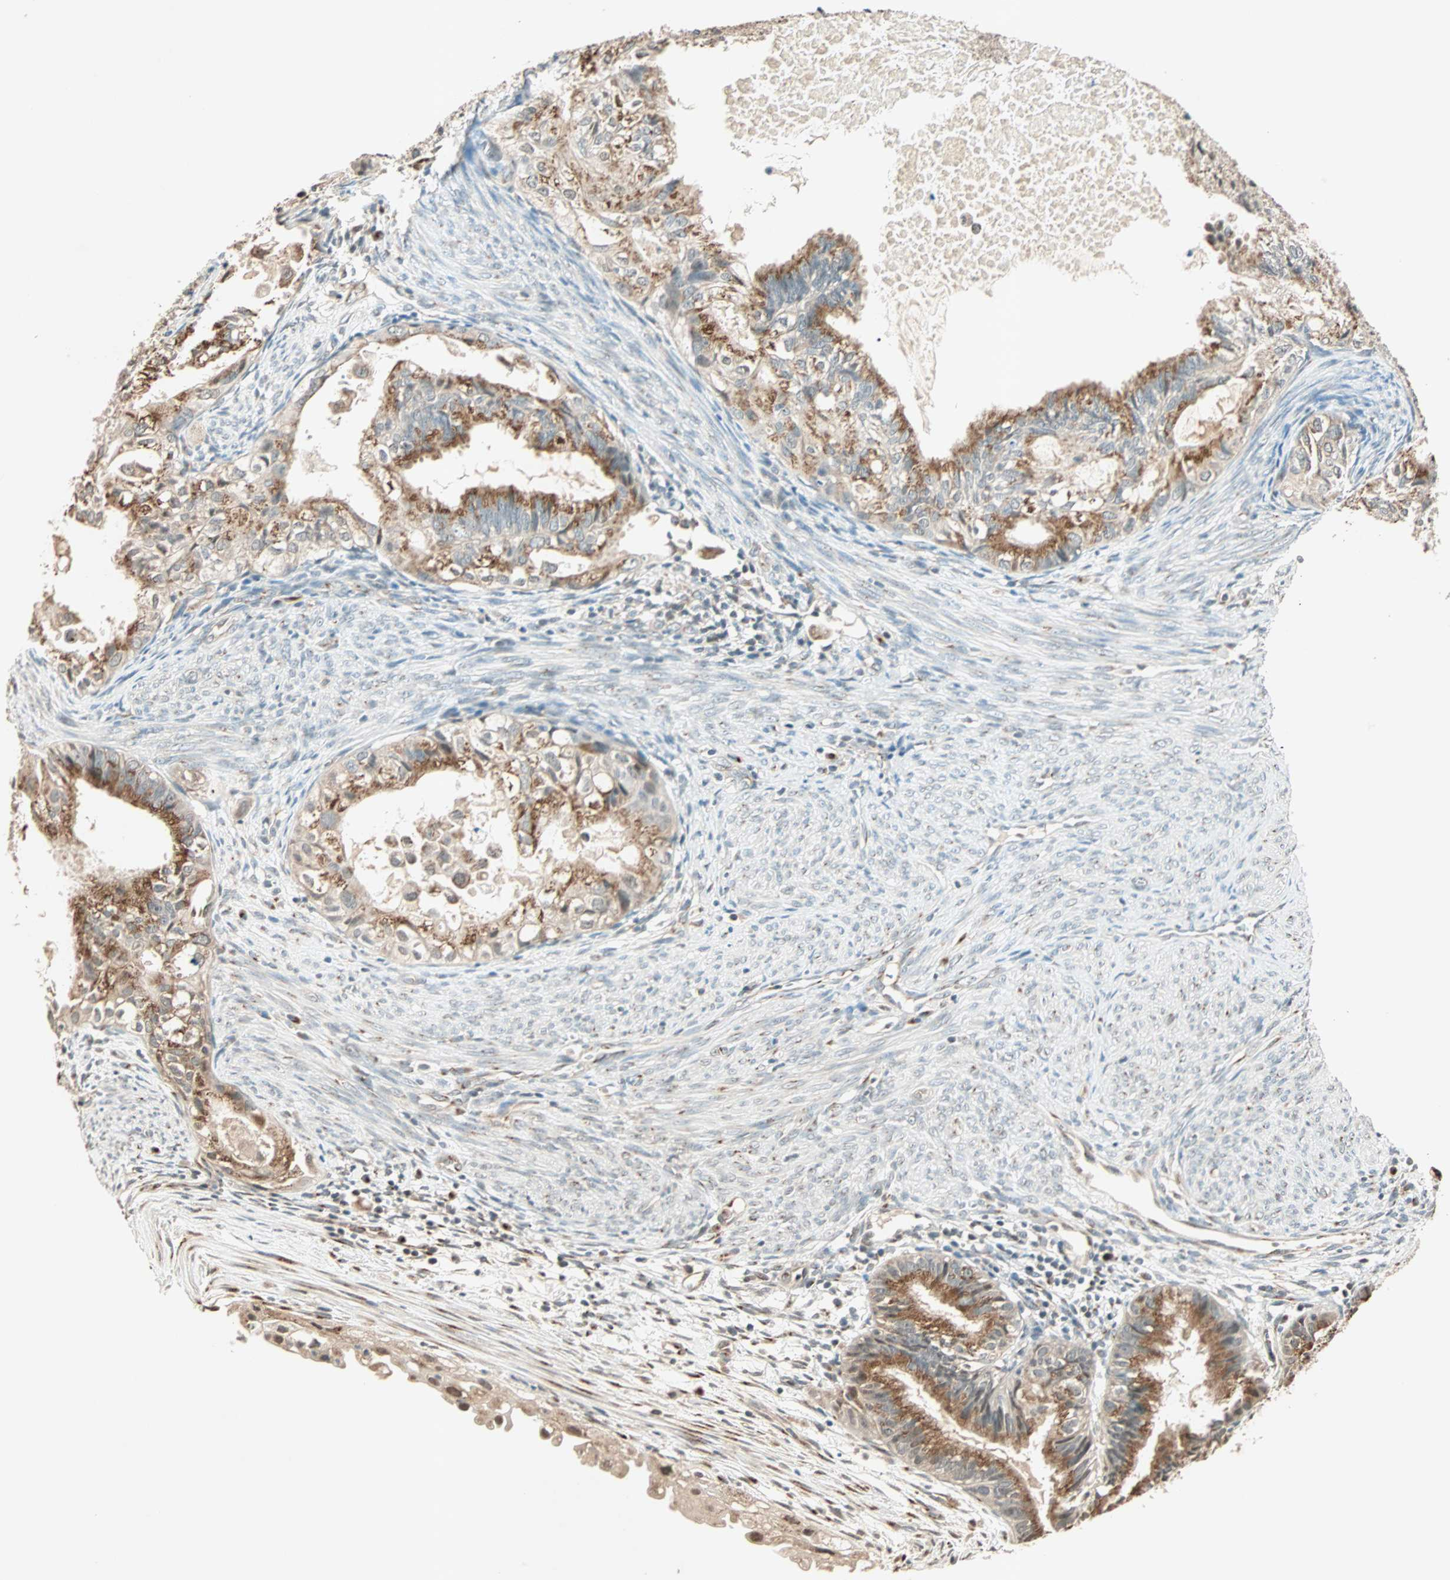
{"staining": {"intensity": "moderate", "quantity": "25%-75%", "location": "cytoplasmic/membranous"}, "tissue": "cervical cancer", "cell_type": "Tumor cells", "image_type": "cancer", "snomed": [{"axis": "morphology", "description": "Normal tissue, NOS"}, {"axis": "morphology", "description": "Adenocarcinoma, NOS"}, {"axis": "topography", "description": "Cervix"}, {"axis": "topography", "description": "Endometrium"}], "caption": "Moderate cytoplasmic/membranous protein staining is present in approximately 25%-75% of tumor cells in cervical cancer.", "gene": "PRDM2", "patient": {"sex": "female", "age": 86}}